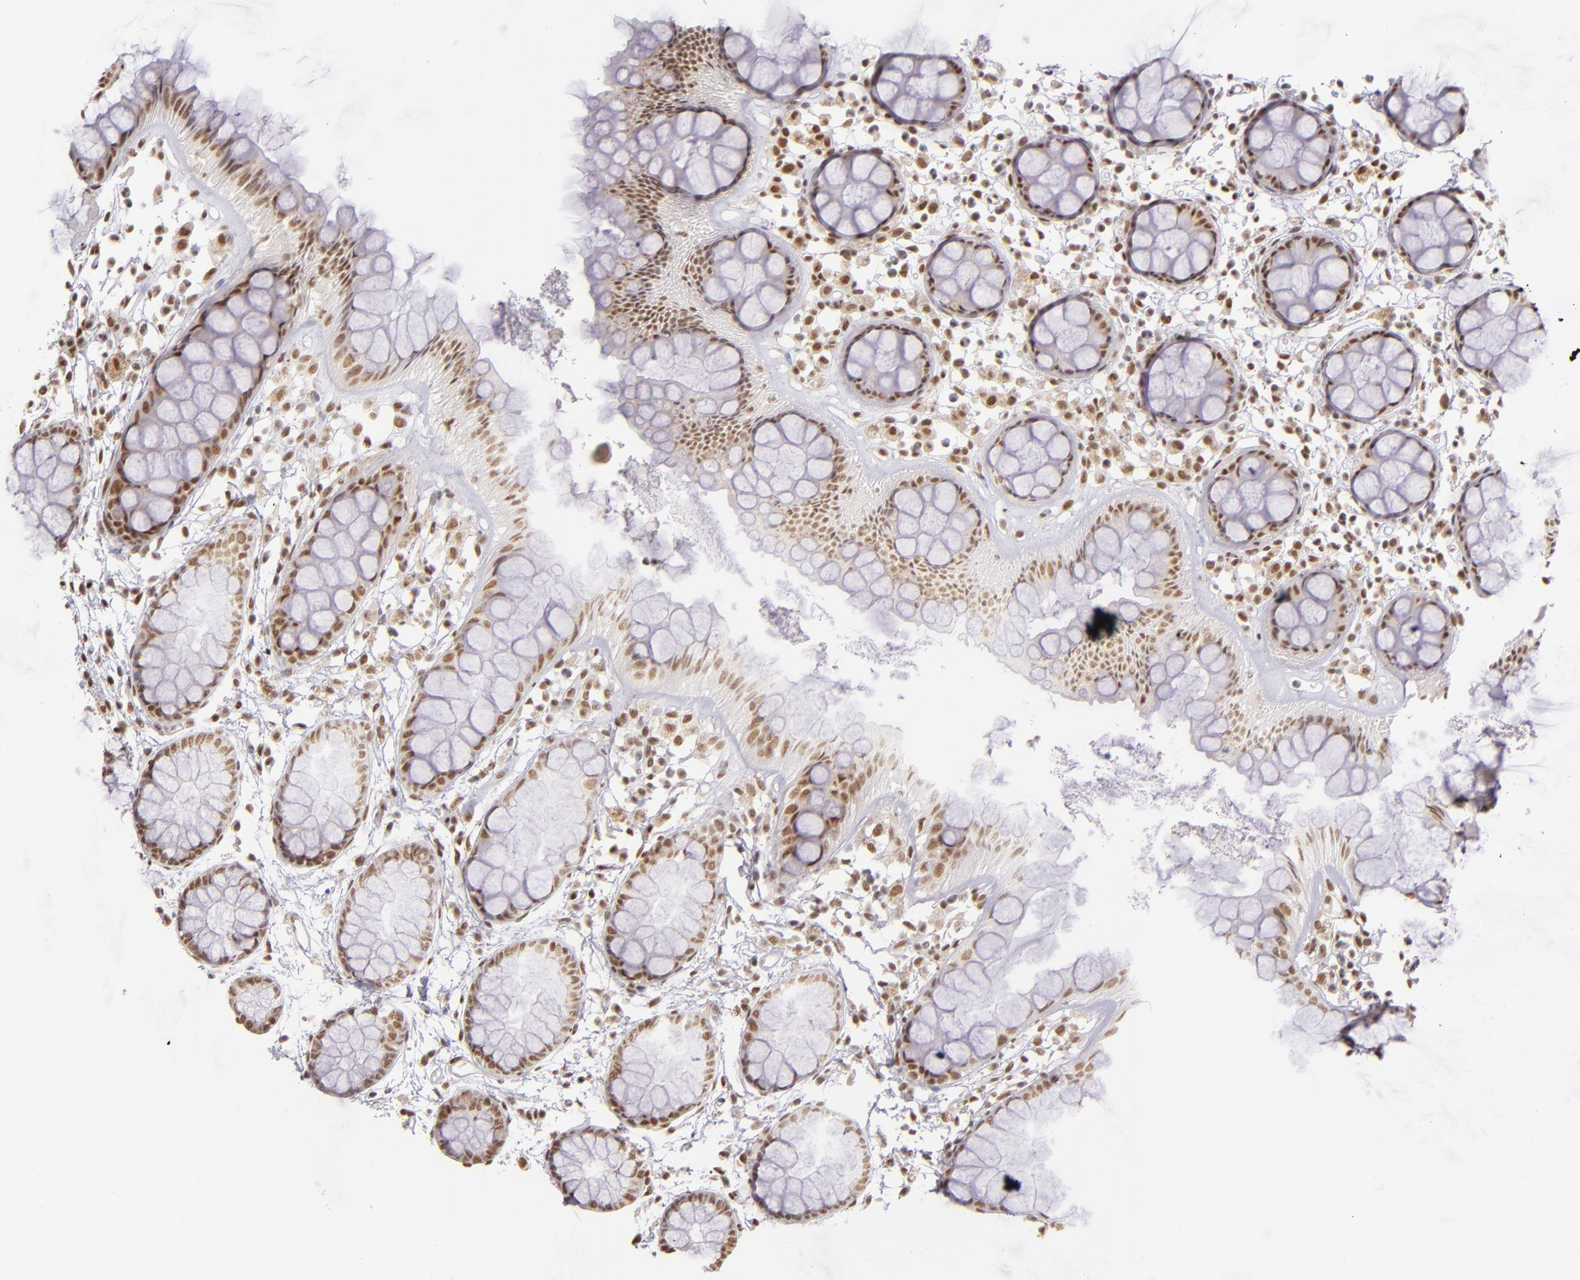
{"staining": {"intensity": "moderate", "quantity": ">75%", "location": "nuclear"}, "tissue": "rectum", "cell_type": "Glandular cells", "image_type": "normal", "snomed": [{"axis": "morphology", "description": "Normal tissue, NOS"}, {"axis": "topography", "description": "Rectum"}], "caption": "Brown immunohistochemical staining in unremarkable rectum shows moderate nuclear staining in about >75% of glandular cells.", "gene": "ZNF148", "patient": {"sex": "female", "age": 66}}